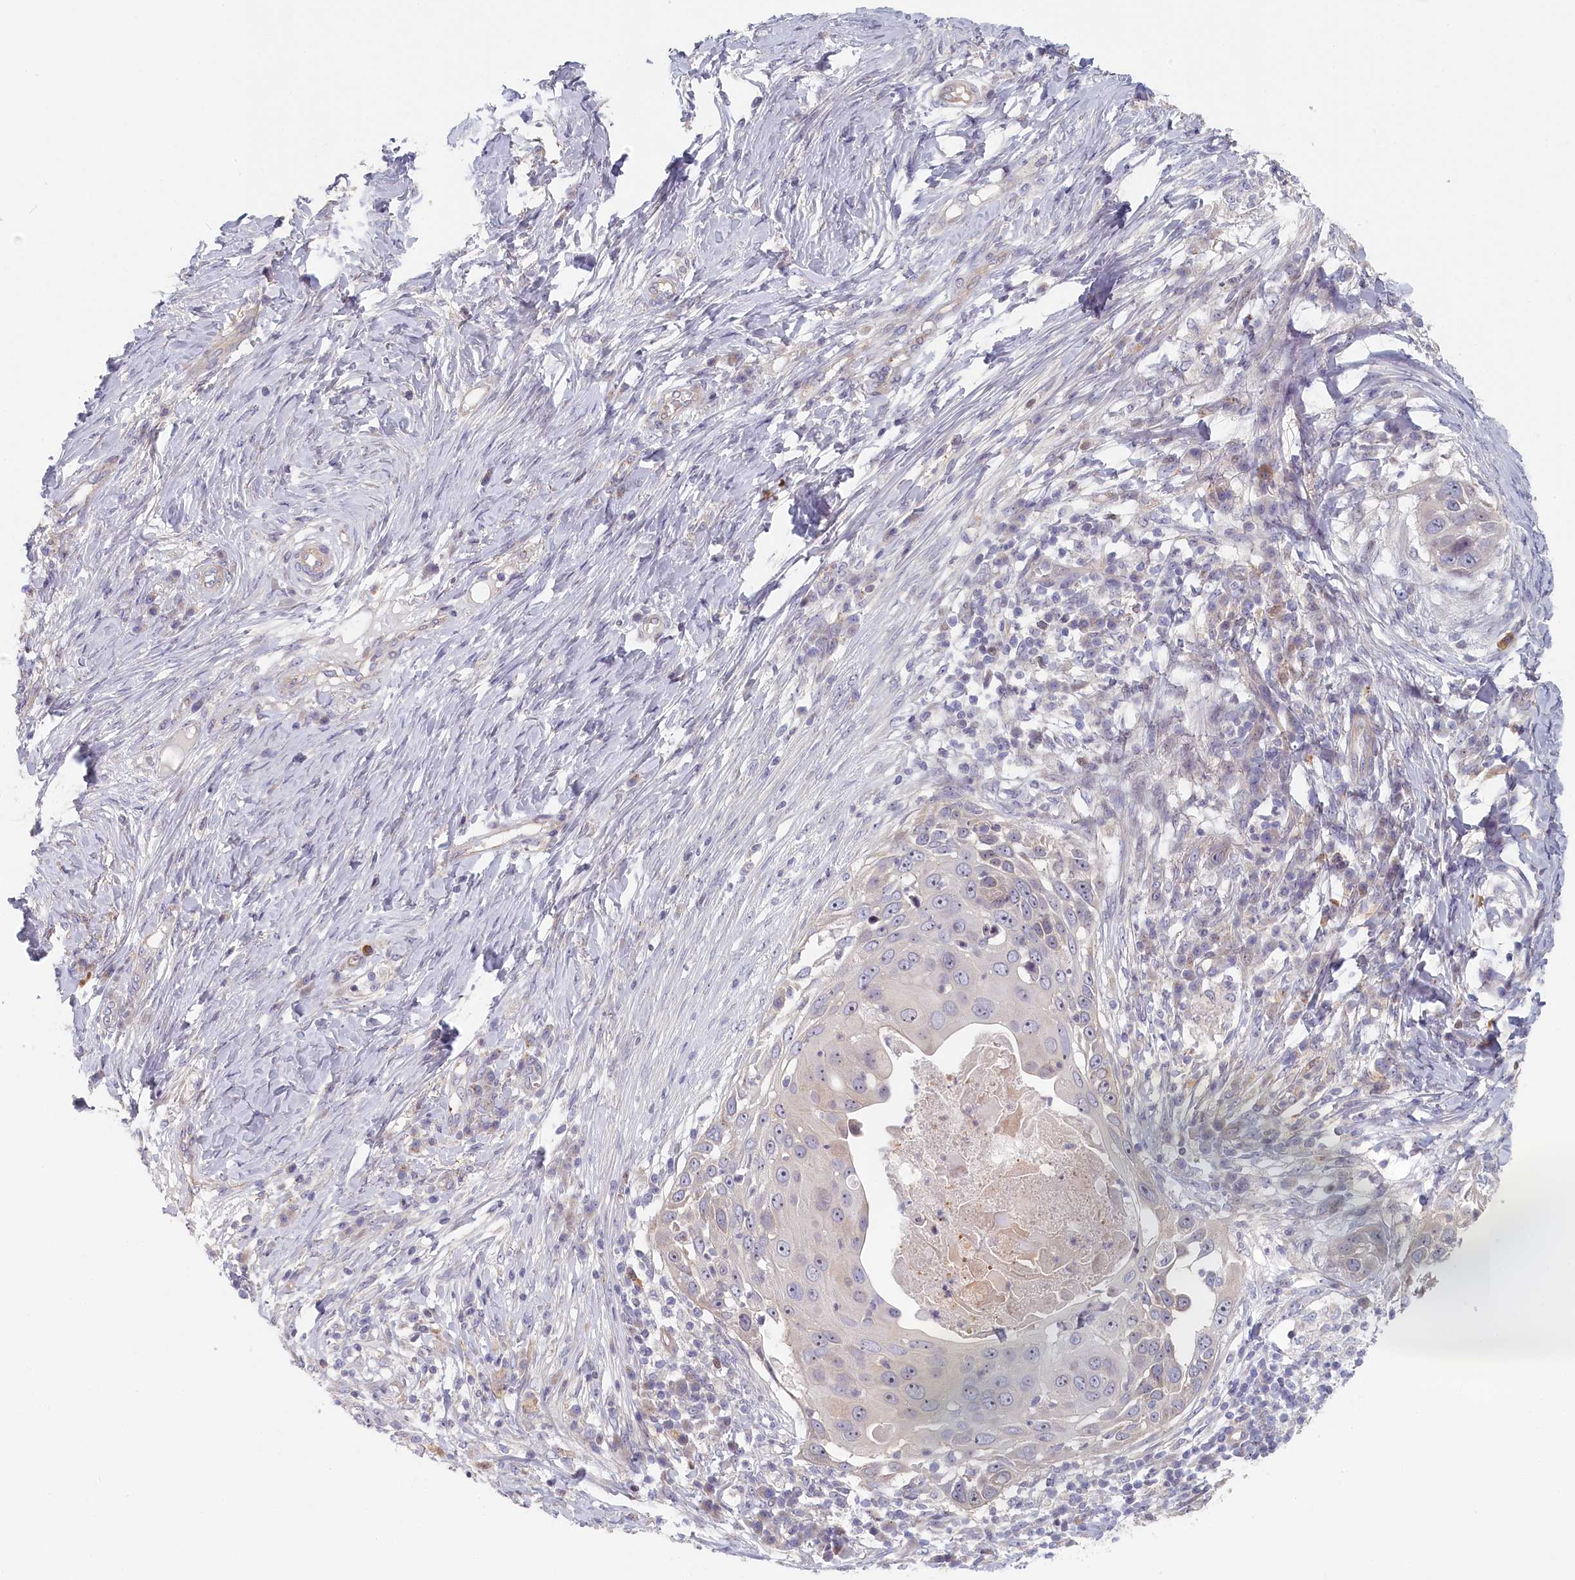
{"staining": {"intensity": "negative", "quantity": "none", "location": "none"}, "tissue": "skin cancer", "cell_type": "Tumor cells", "image_type": "cancer", "snomed": [{"axis": "morphology", "description": "Squamous cell carcinoma, NOS"}, {"axis": "topography", "description": "Skin"}], "caption": "Immunohistochemistry photomicrograph of neoplastic tissue: human squamous cell carcinoma (skin) stained with DAB (3,3'-diaminobenzidine) exhibits no significant protein expression in tumor cells.", "gene": "INTS4", "patient": {"sex": "female", "age": 44}}